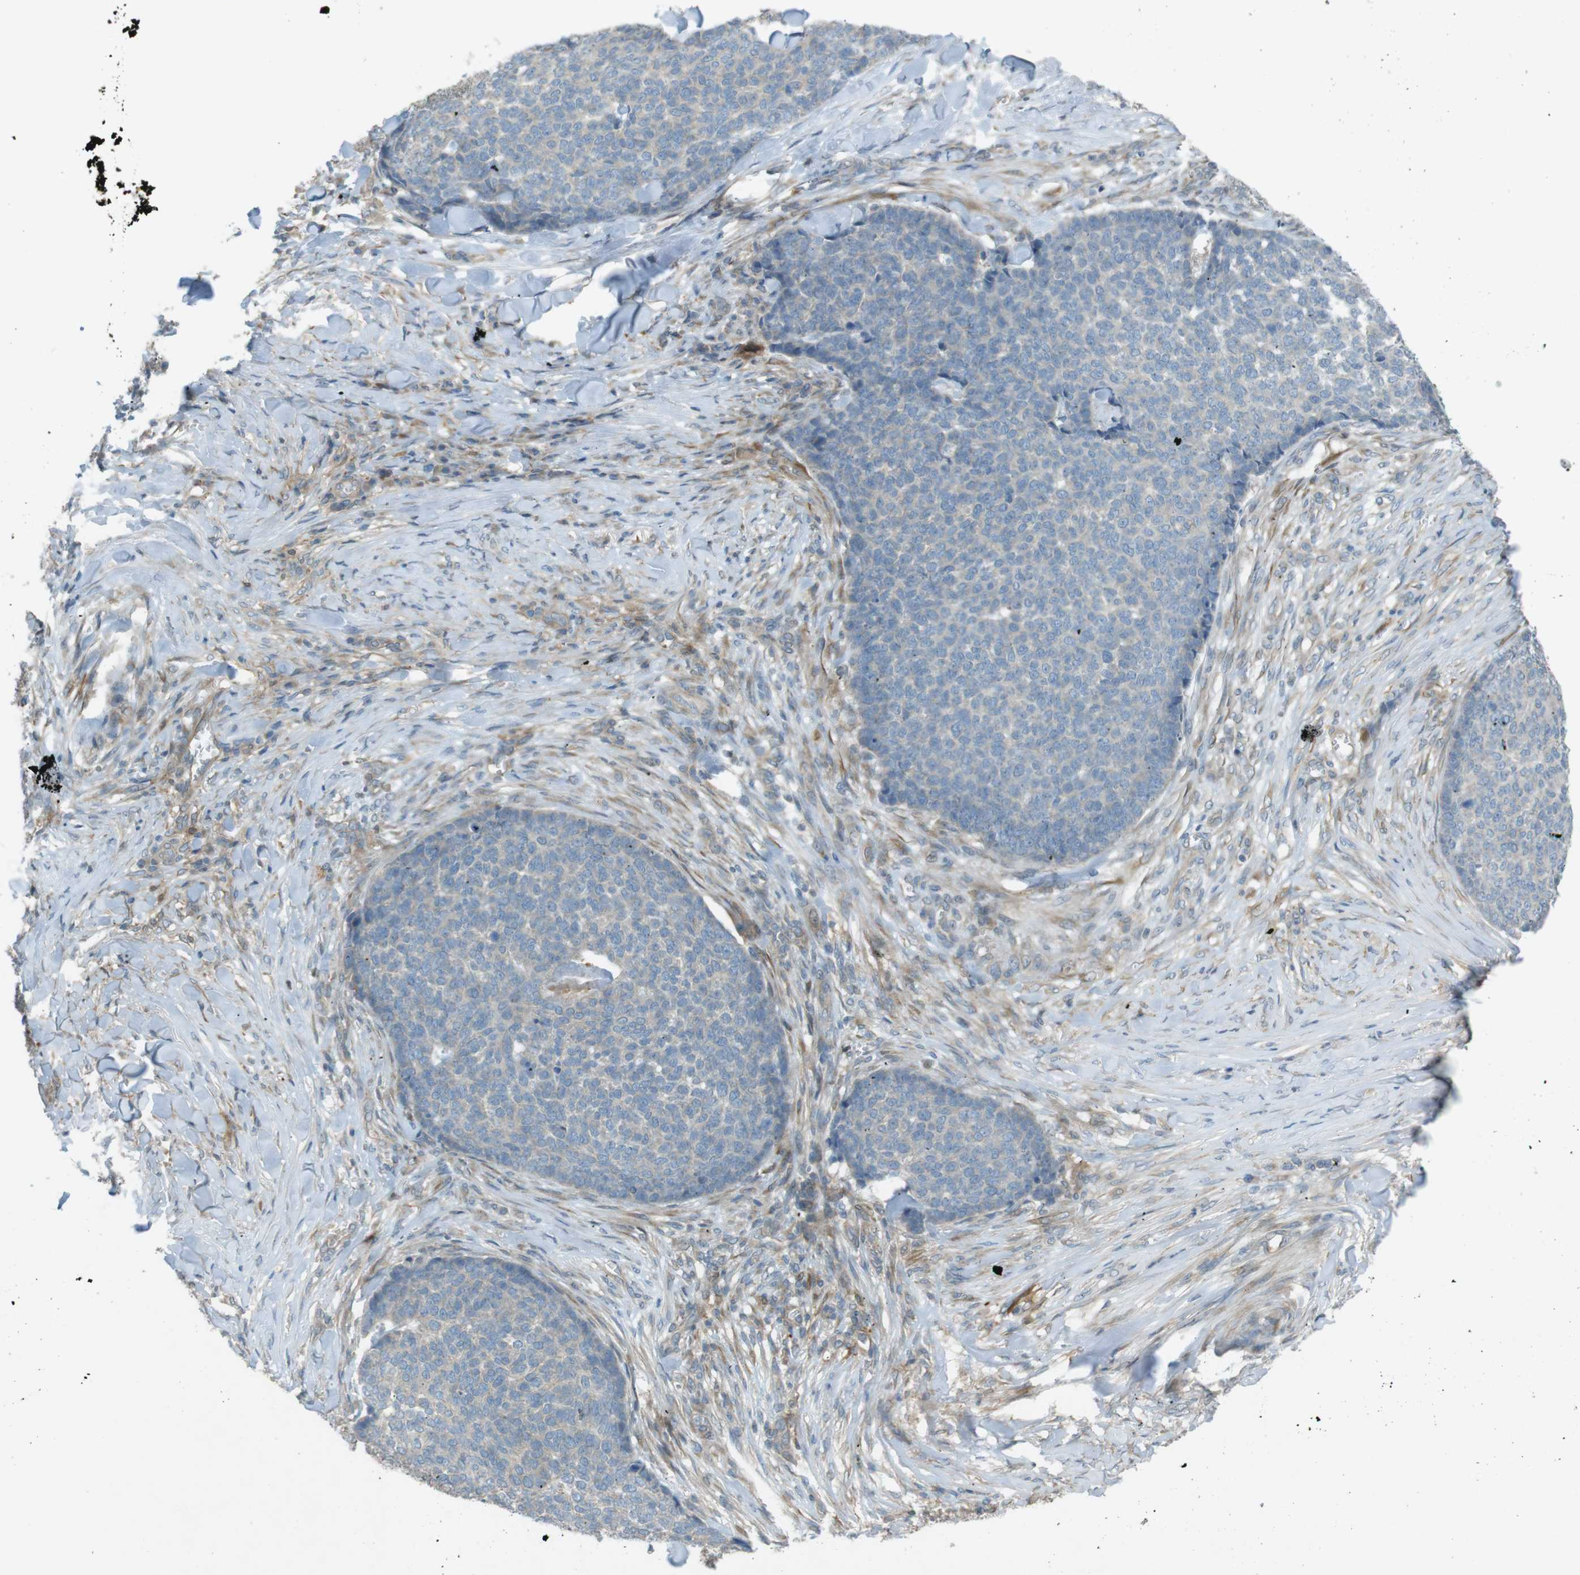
{"staining": {"intensity": "negative", "quantity": "none", "location": "none"}, "tissue": "skin cancer", "cell_type": "Tumor cells", "image_type": "cancer", "snomed": [{"axis": "morphology", "description": "Basal cell carcinoma"}, {"axis": "topography", "description": "Skin"}], "caption": "High power microscopy photomicrograph of an immunohistochemistry photomicrograph of skin cancer (basal cell carcinoma), revealing no significant positivity in tumor cells.", "gene": "TMEM41B", "patient": {"sex": "male", "age": 84}}